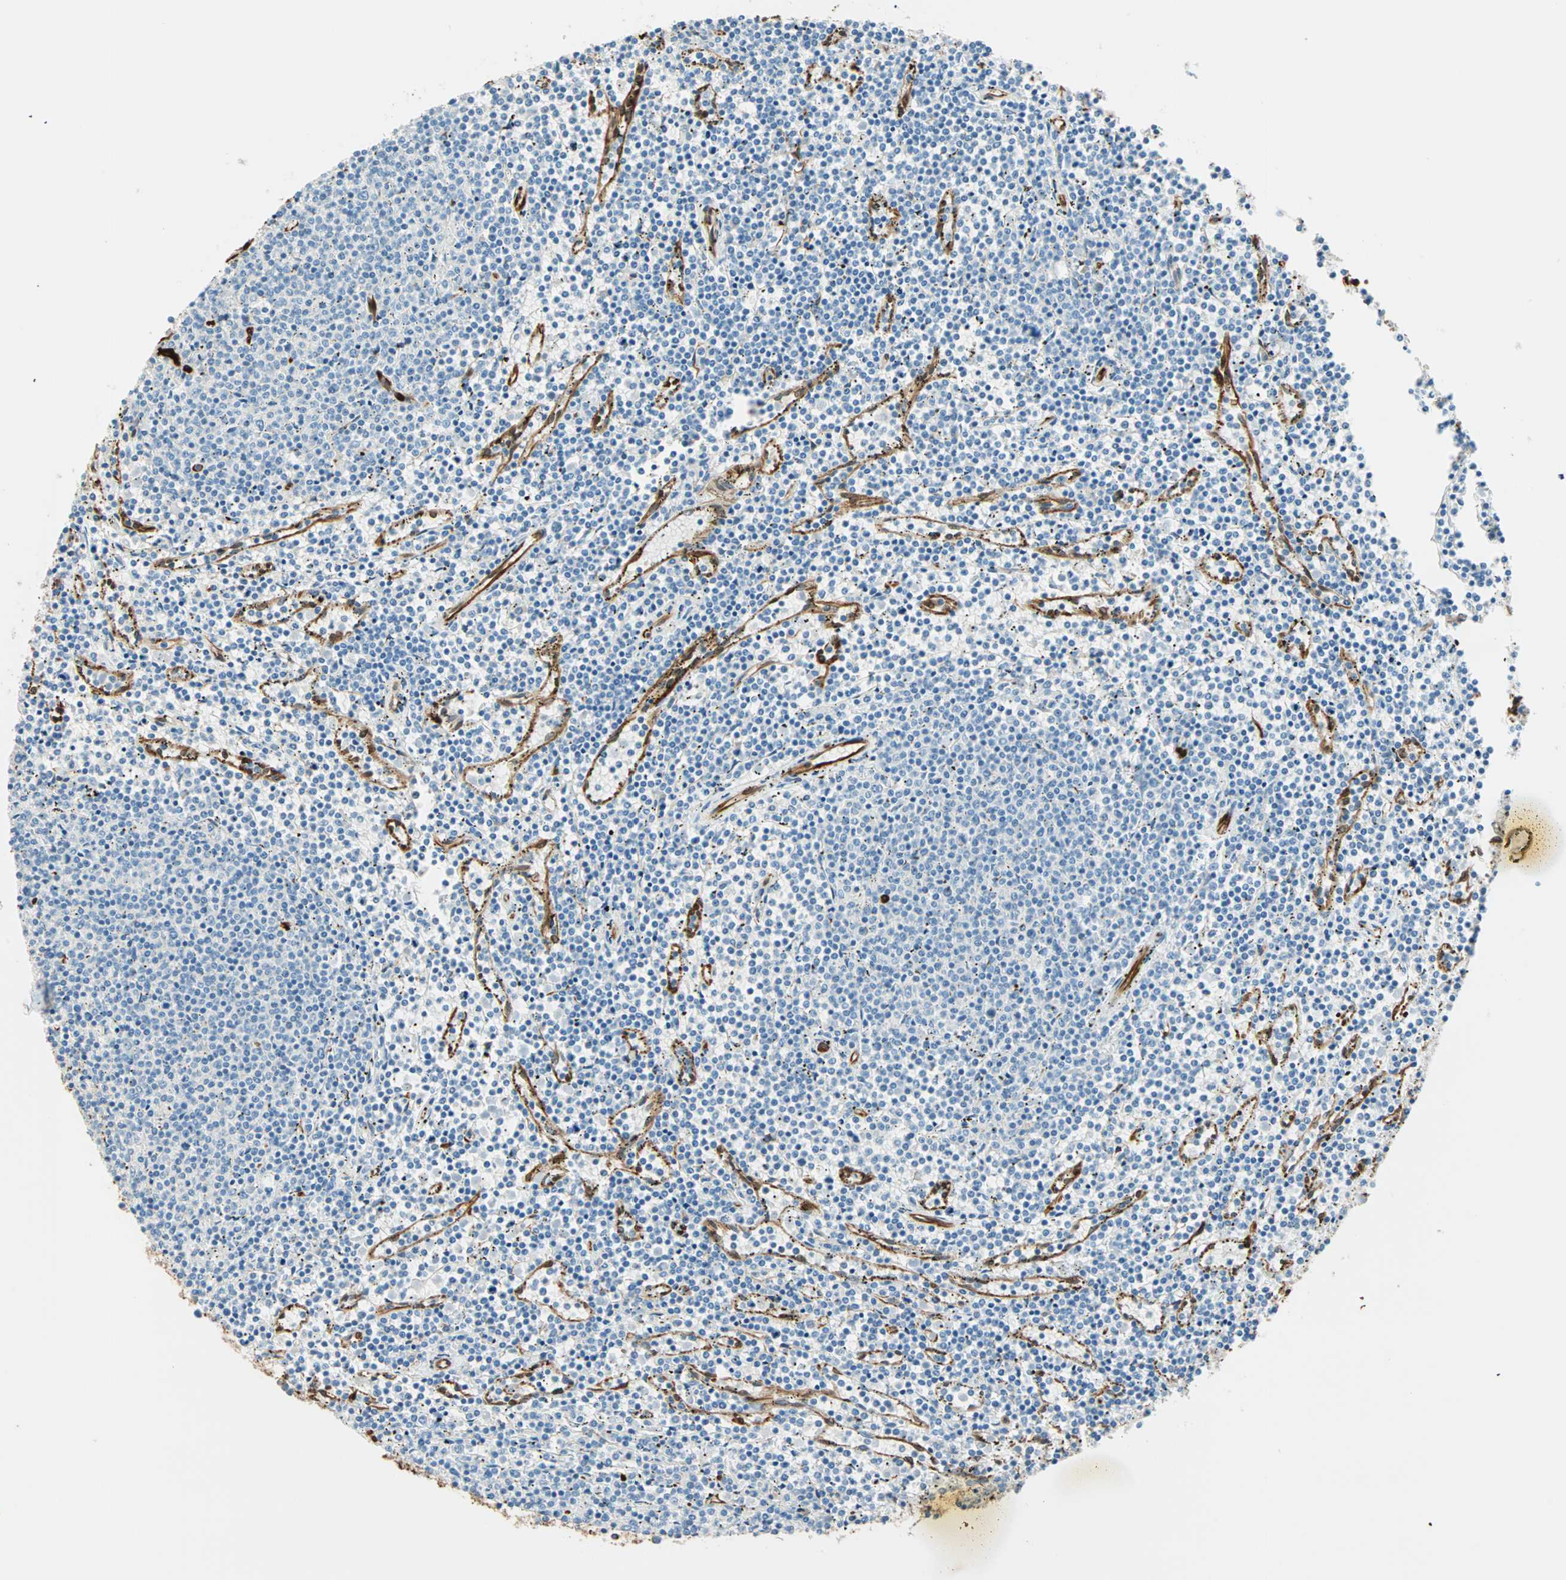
{"staining": {"intensity": "negative", "quantity": "none", "location": "none"}, "tissue": "lymphoma", "cell_type": "Tumor cells", "image_type": "cancer", "snomed": [{"axis": "morphology", "description": "Malignant lymphoma, non-Hodgkin's type, Low grade"}, {"axis": "topography", "description": "Spleen"}], "caption": "An image of human malignant lymphoma, non-Hodgkin's type (low-grade) is negative for staining in tumor cells.", "gene": "NES", "patient": {"sex": "female", "age": 50}}